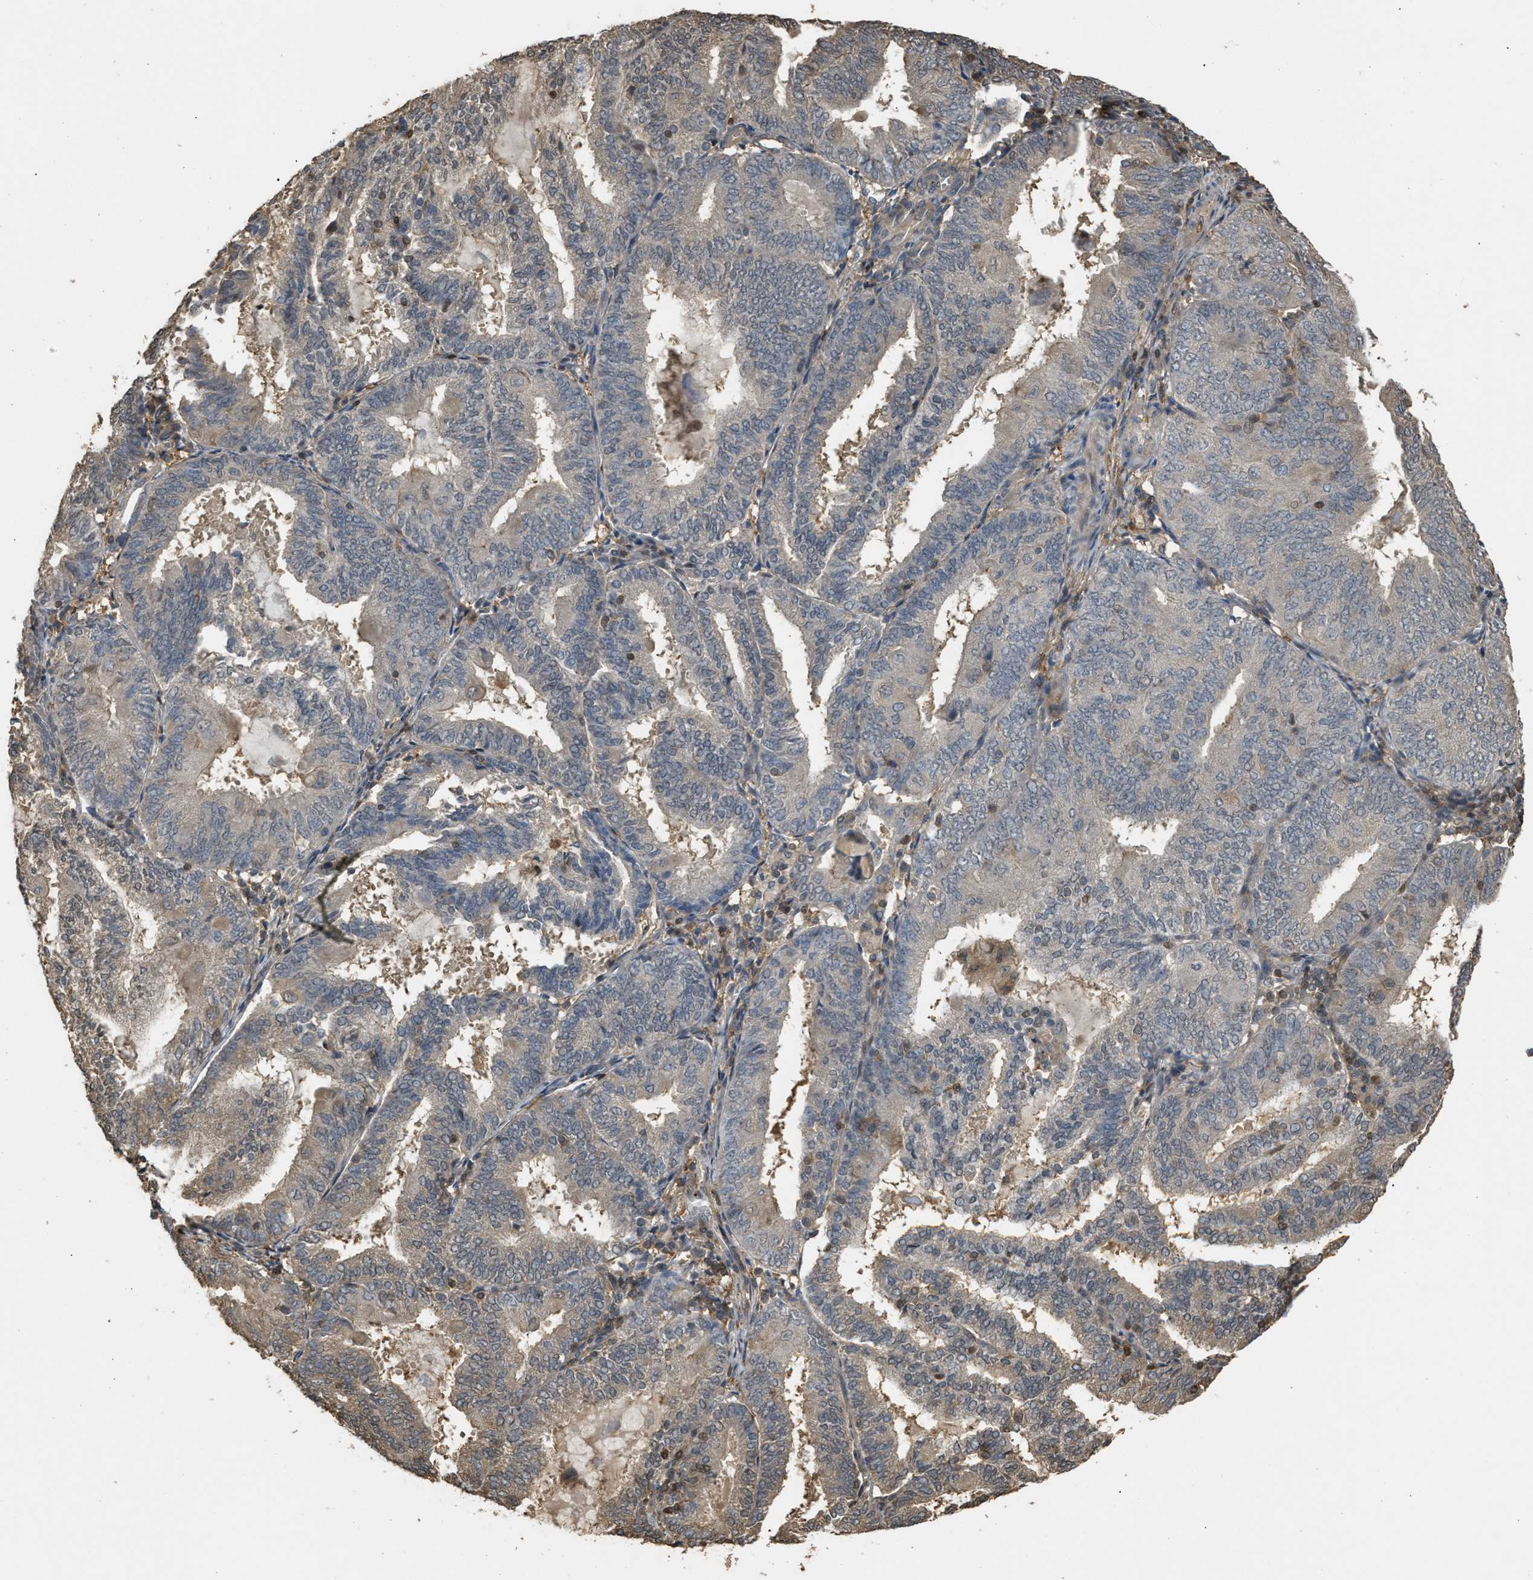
{"staining": {"intensity": "weak", "quantity": "<25%", "location": "cytoplasmic/membranous"}, "tissue": "endometrial cancer", "cell_type": "Tumor cells", "image_type": "cancer", "snomed": [{"axis": "morphology", "description": "Adenocarcinoma, NOS"}, {"axis": "topography", "description": "Endometrium"}], "caption": "The immunohistochemistry (IHC) histopathology image has no significant staining in tumor cells of endometrial adenocarcinoma tissue.", "gene": "ARHGDIA", "patient": {"sex": "female", "age": 81}}